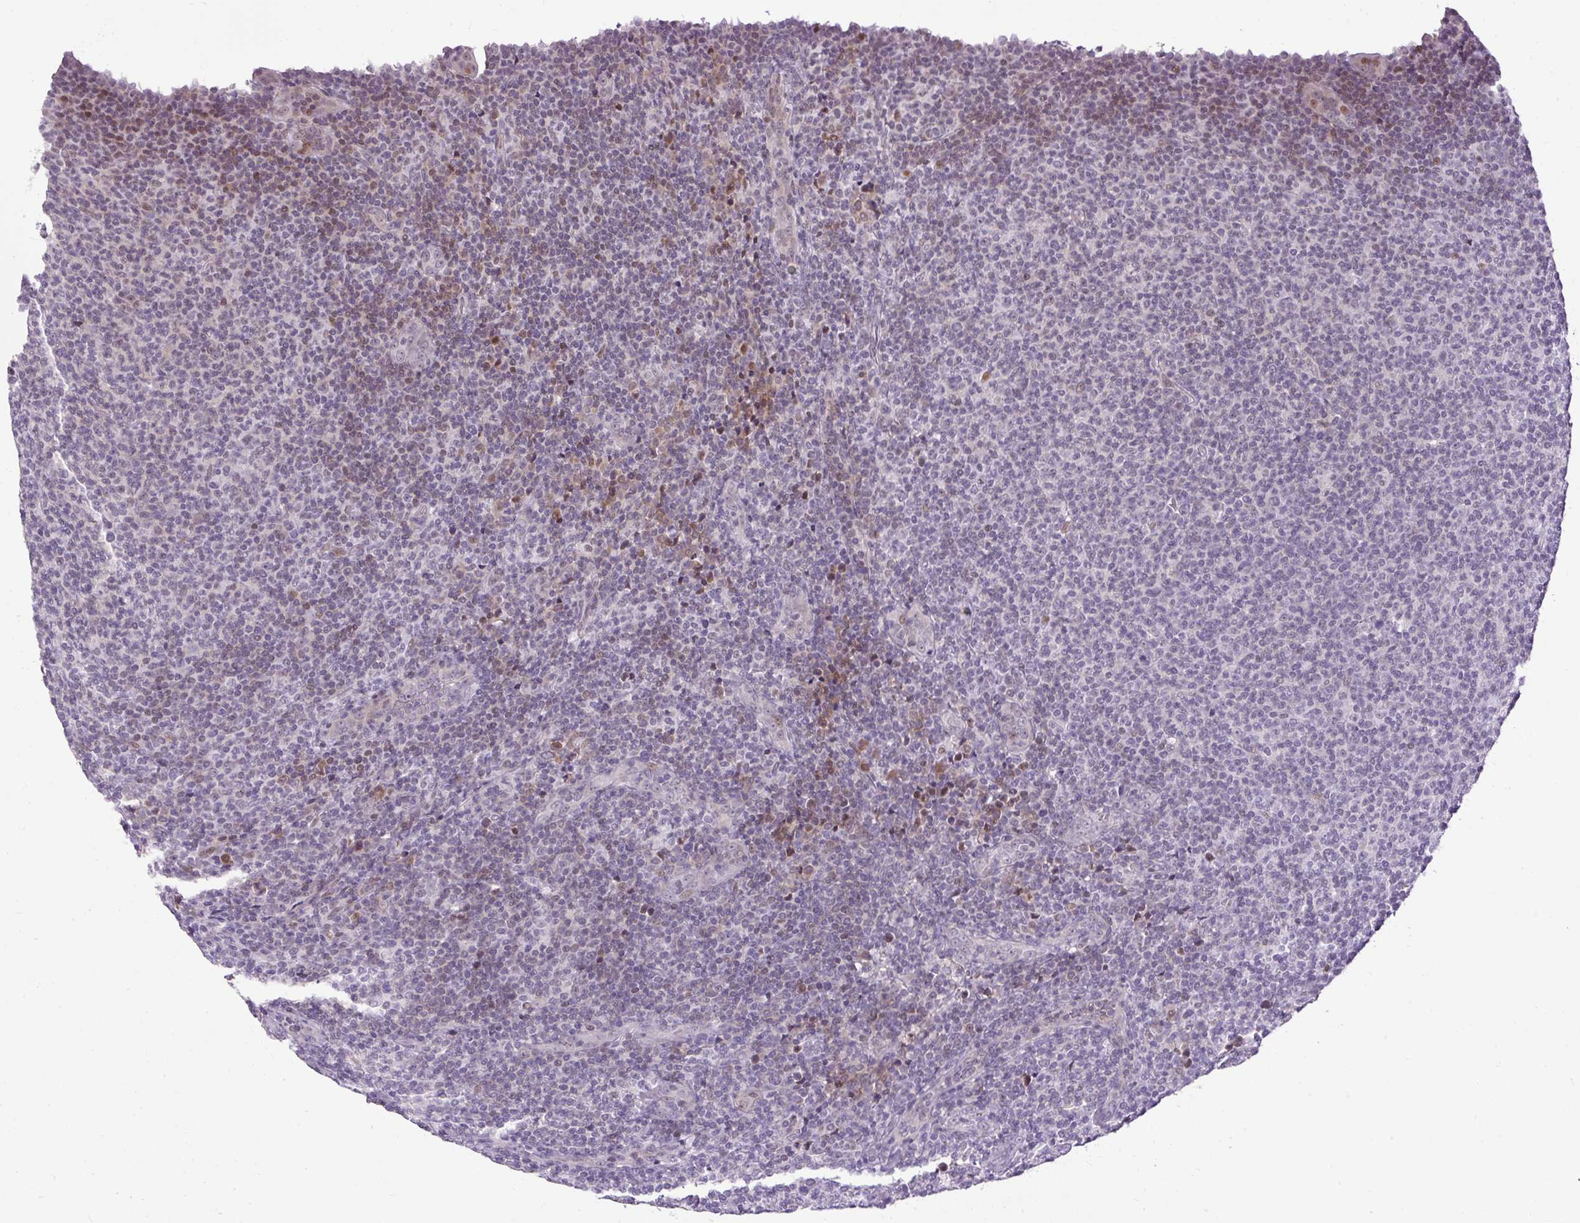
{"staining": {"intensity": "moderate", "quantity": "<25%", "location": "nuclear"}, "tissue": "lymphoma", "cell_type": "Tumor cells", "image_type": "cancer", "snomed": [{"axis": "morphology", "description": "Malignant lymphoma, non-Hodgkin's type, Low grade"}, {"axis": "topography", "description": "Lymph node"}], "caption": "Immunohistochemistry of lymphoma reveals low levels of moderate nuclear expression in about <25% of tumor cells.", "gene": "ARHGEF18", "patient": {"sex": "male", "age": 66}}